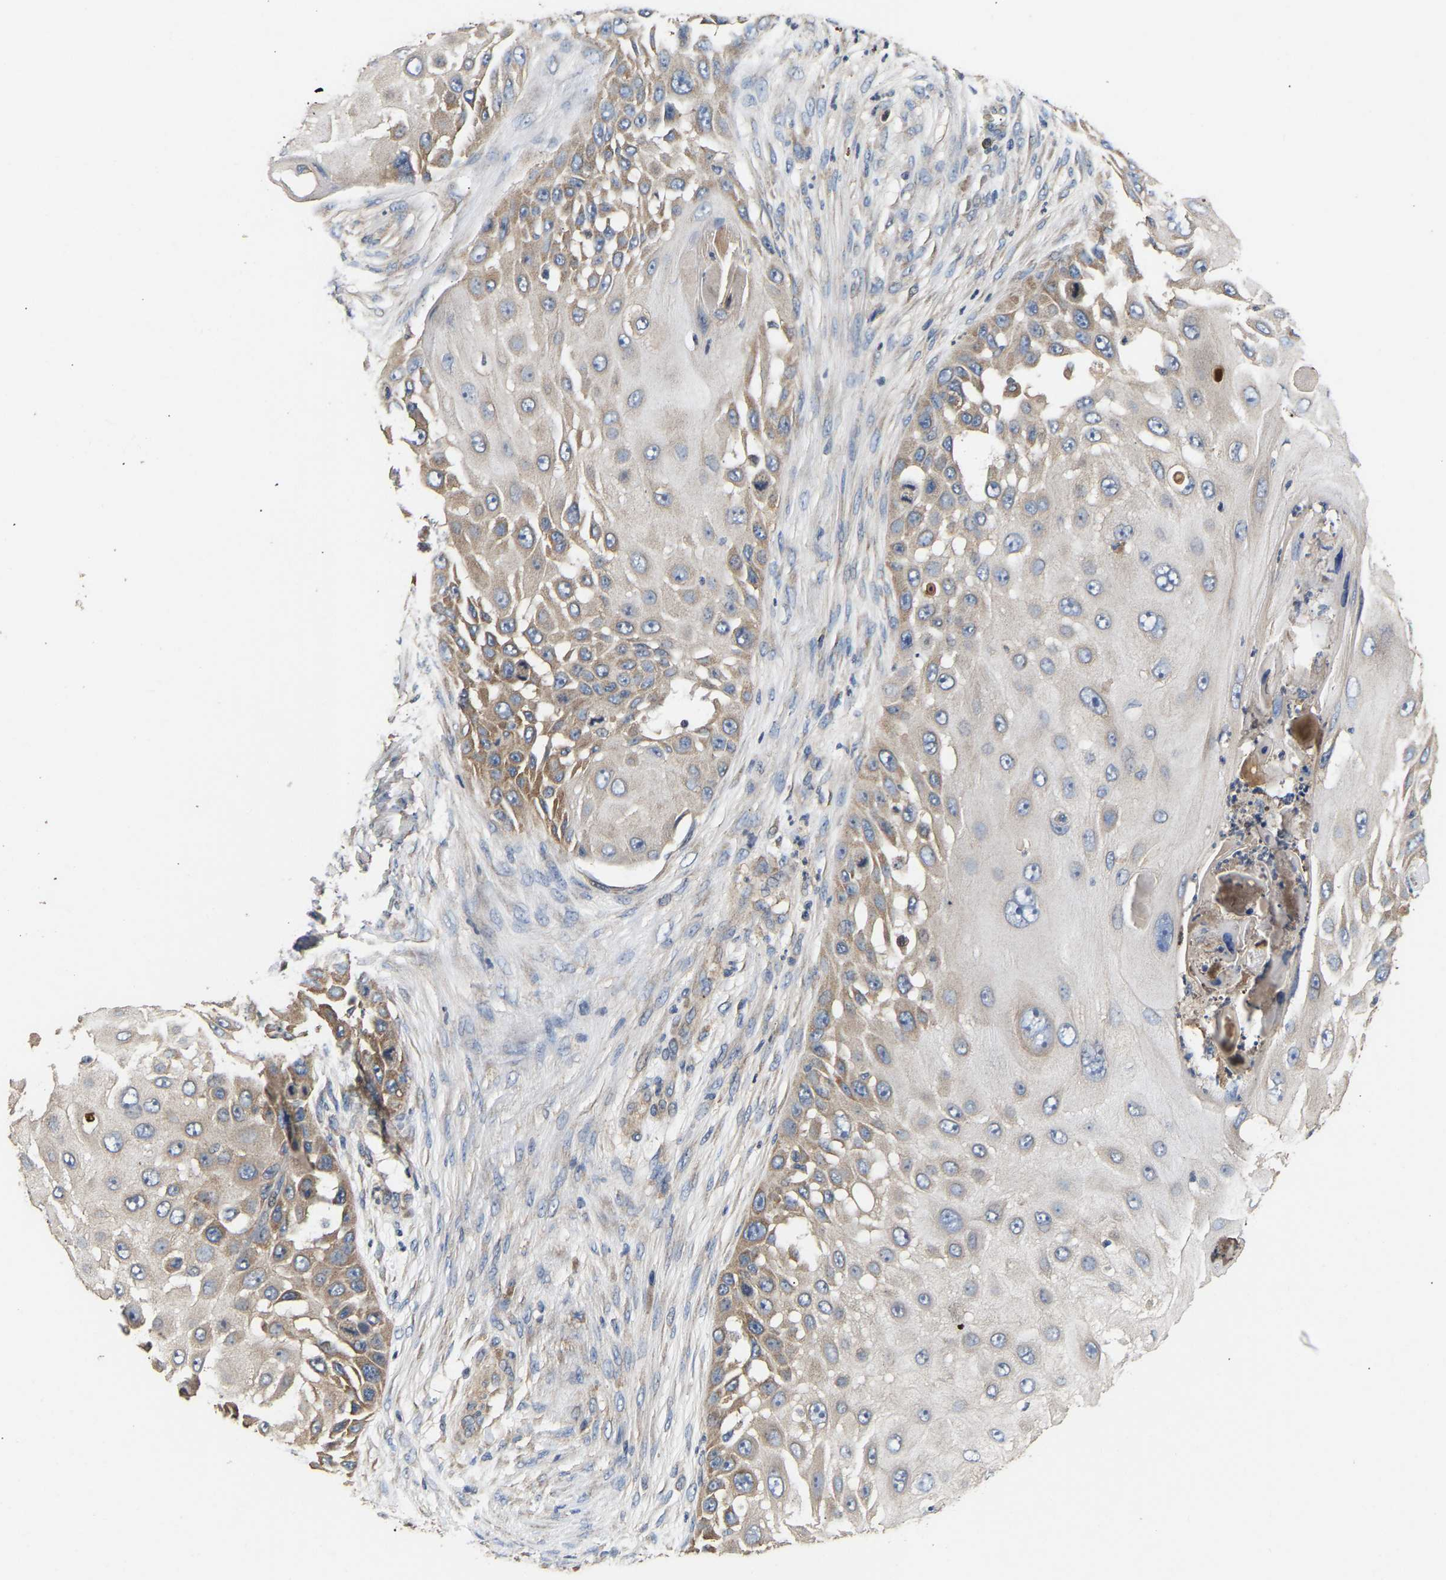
{"staining": {"intensity": "moderate", "quantity": "<25%", "location": "cytoplasmic/membranous"}, "tissue": "skin cancer", "cell_type": "Tumor cells", "image_type": "cancer", "snomed": [{"axis": "morphology", "description": "Squamous cell carcinoma, NOS"}, {"axis": "topography", "description": "Skin"}], "caption": "Immunohistochemical staining of skin squamous cell carcinoma exhibits moderate cytoplasmic/membranous protein staining in about <25% of tumor cells.", "gene": "AIMP2", "patient": {"sex": "female", "age": 44}}